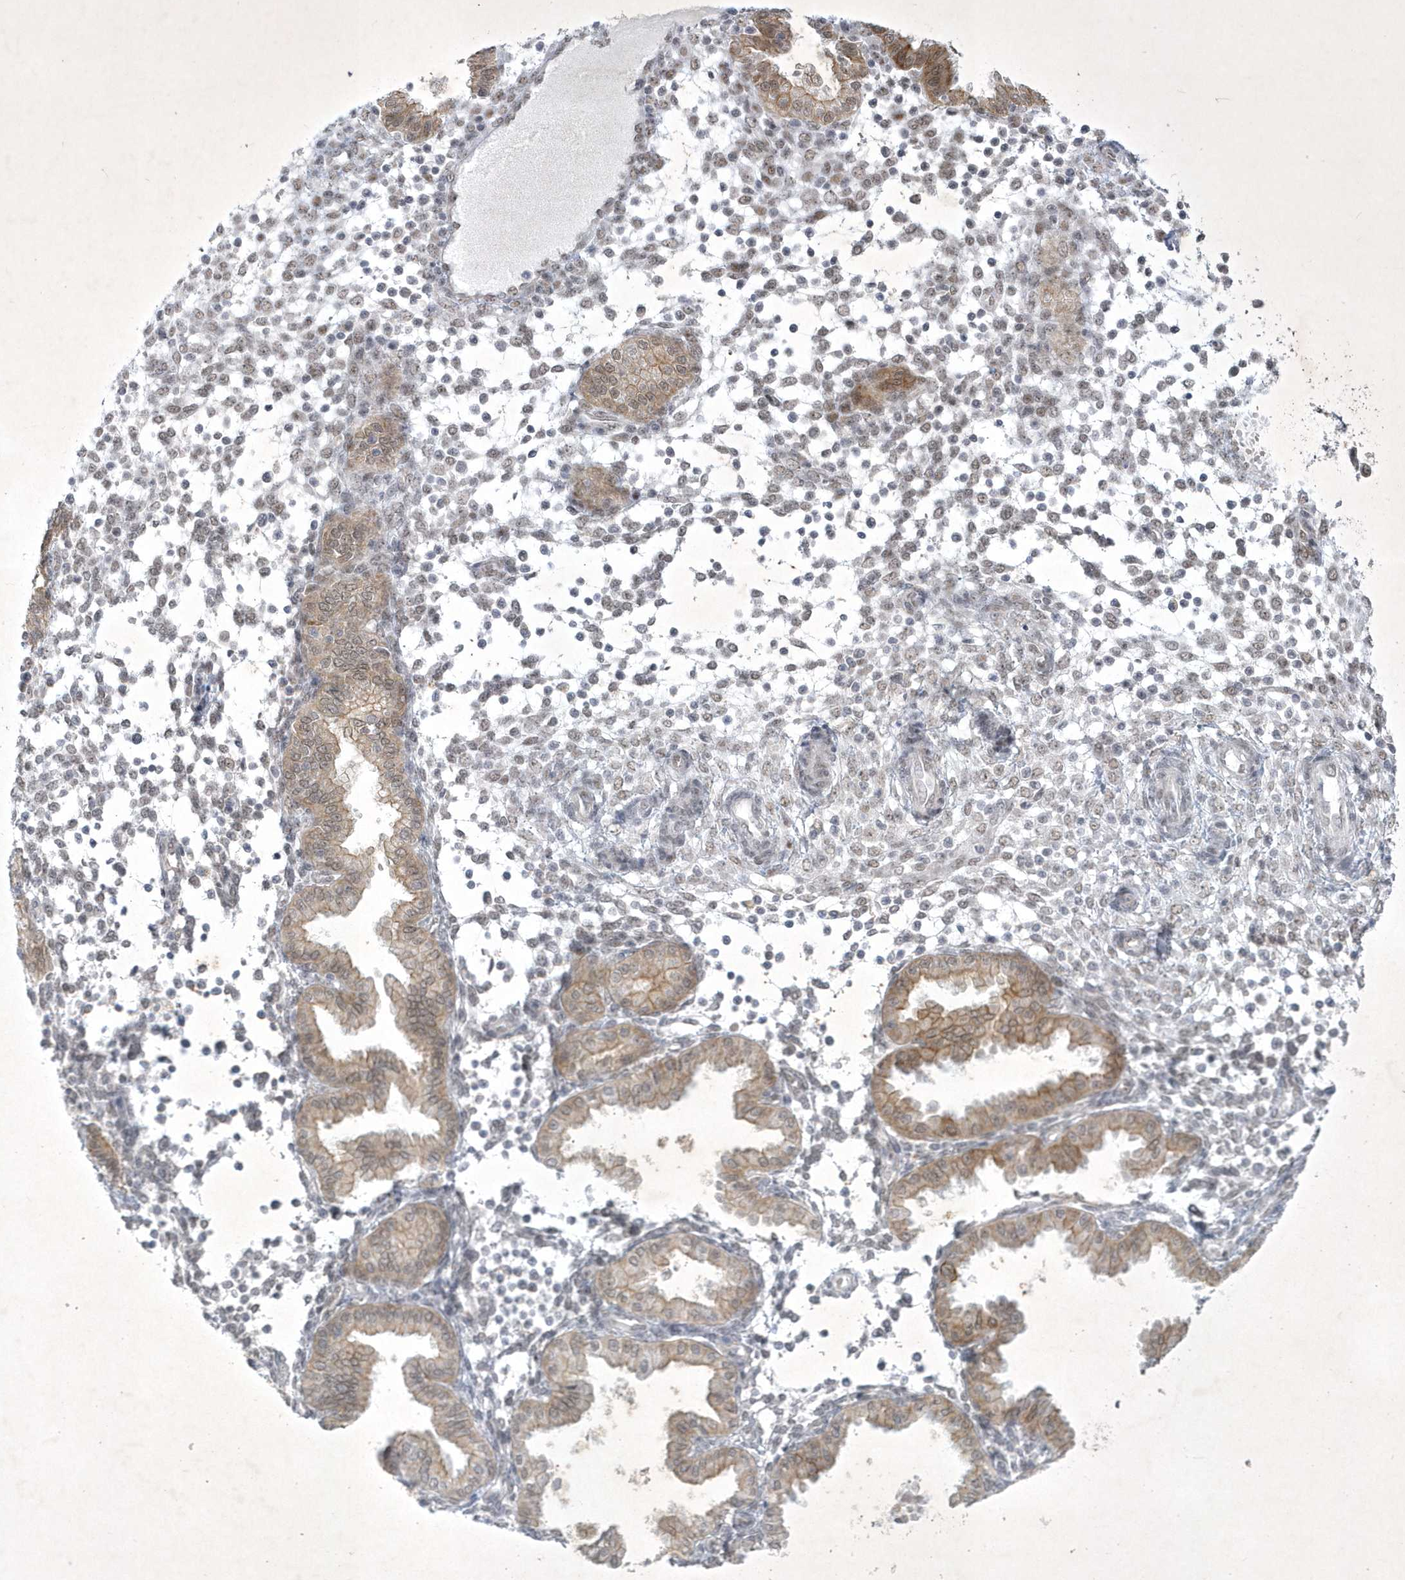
{"staining": {"intensity": "weak", "quantity": "<25%", "location": "nuclear"}, "tissue": "endometrium", "cell_type": "Cells in endometrial stroma", "image_type": "normal", "snomed": [{"axis": "morphology", "description": "Normal tissue, NOS"}, {"axis": "topography", "description": "Endometrium"}], "caption": "Endometrium was stained to show a protein in brown. There is no significant positivity in cells in endometrial stroma.", "gene": "ZBTB9", "patient": {"sex": "female", "age": 53}}